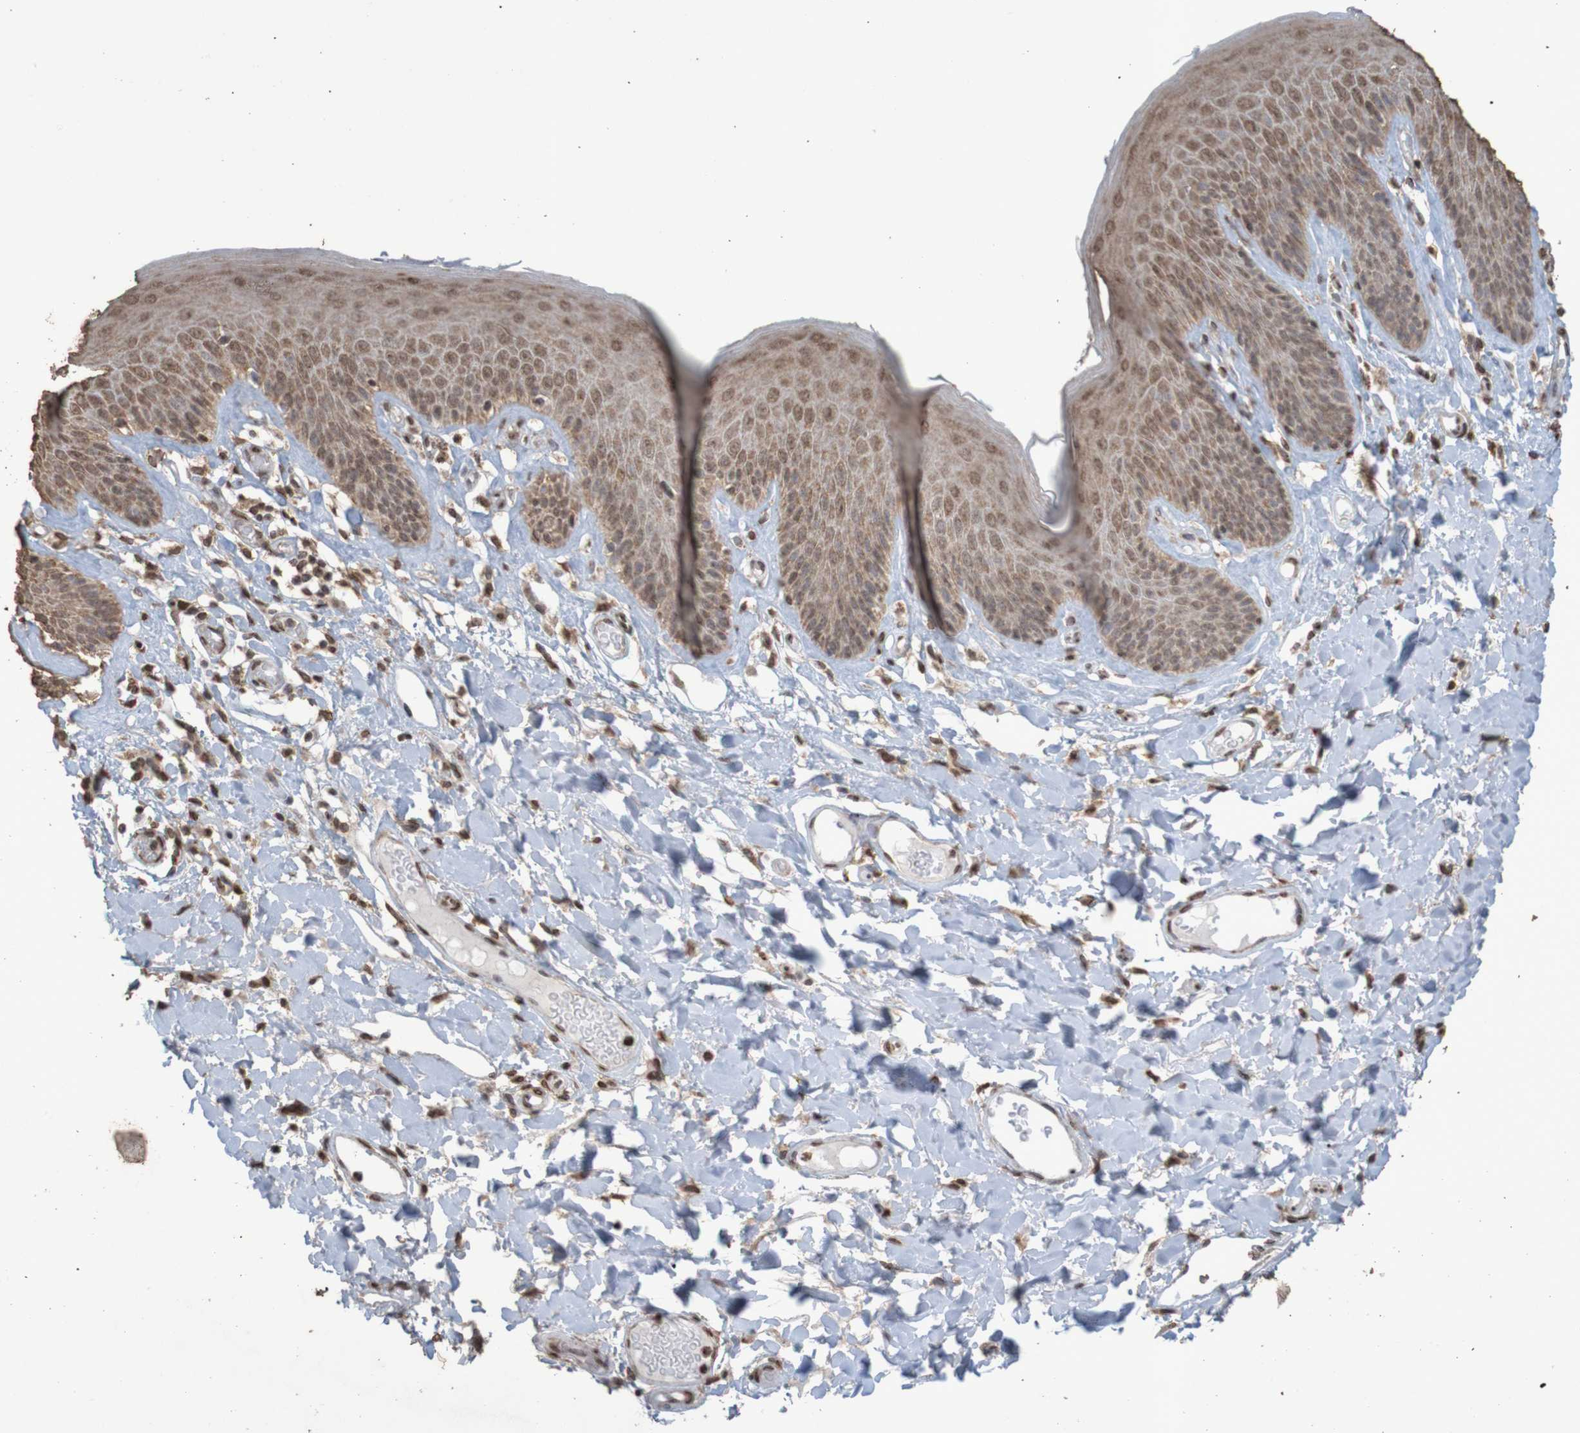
{"staining": {"intensity": "moderate", "quantity": ">75%", "location": "cytoplasmic/membranous,nuclear"}, "tissue": "skin", "cell_type": "Epidermal cells", "image_type": "normal", "snomed": [{"axis": "morphology", "description": "Normal tissue, NOS"}, {"axis": "topography", "description": "Vulva"}], "caption": "A medium amount of moderate cytoplasmic/membranous,nuclear positivity is identified in approximately >75% of epidermal cells in normal skin. (Brightfield microscopy of DAB IHC at high magnification).", "gene": "GFI1", "patient": {"sex": "female", "age": 73}}